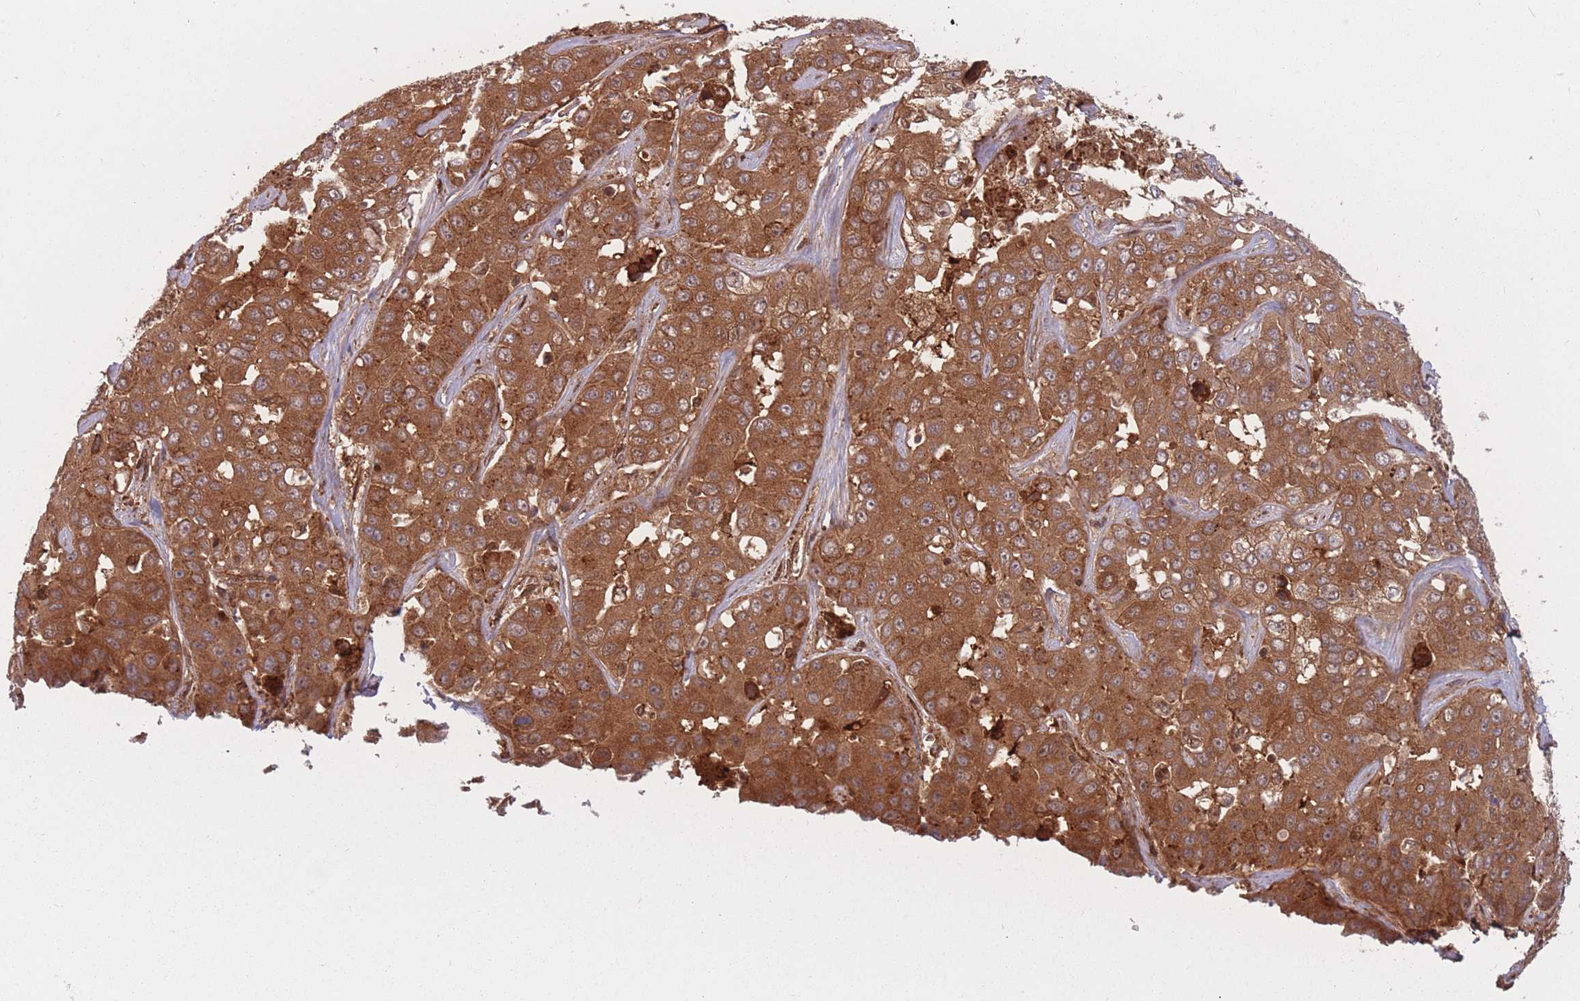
{"staining": {"intensity": "strong", "quantity": ">75%", "location": "cytoplasmic/membranous"}, "tissue": "liver cancer", "cell_type": "Tumor cells", "image_type": "cancer", "snomed": [{"axis": "morphology", "description": "Cholangiocarcinoma"}, {"axis": "topography", "description": "Liver"}], "caption": "Immunohistochemical staining of human cholangiocarcinoma (liver) exhibits high levels of strong cytoplasmic/membranous protein staining in about >75% of tumor cells.", "gene": "PODXL2", "patient": {"sex": "female", "age": 52}}